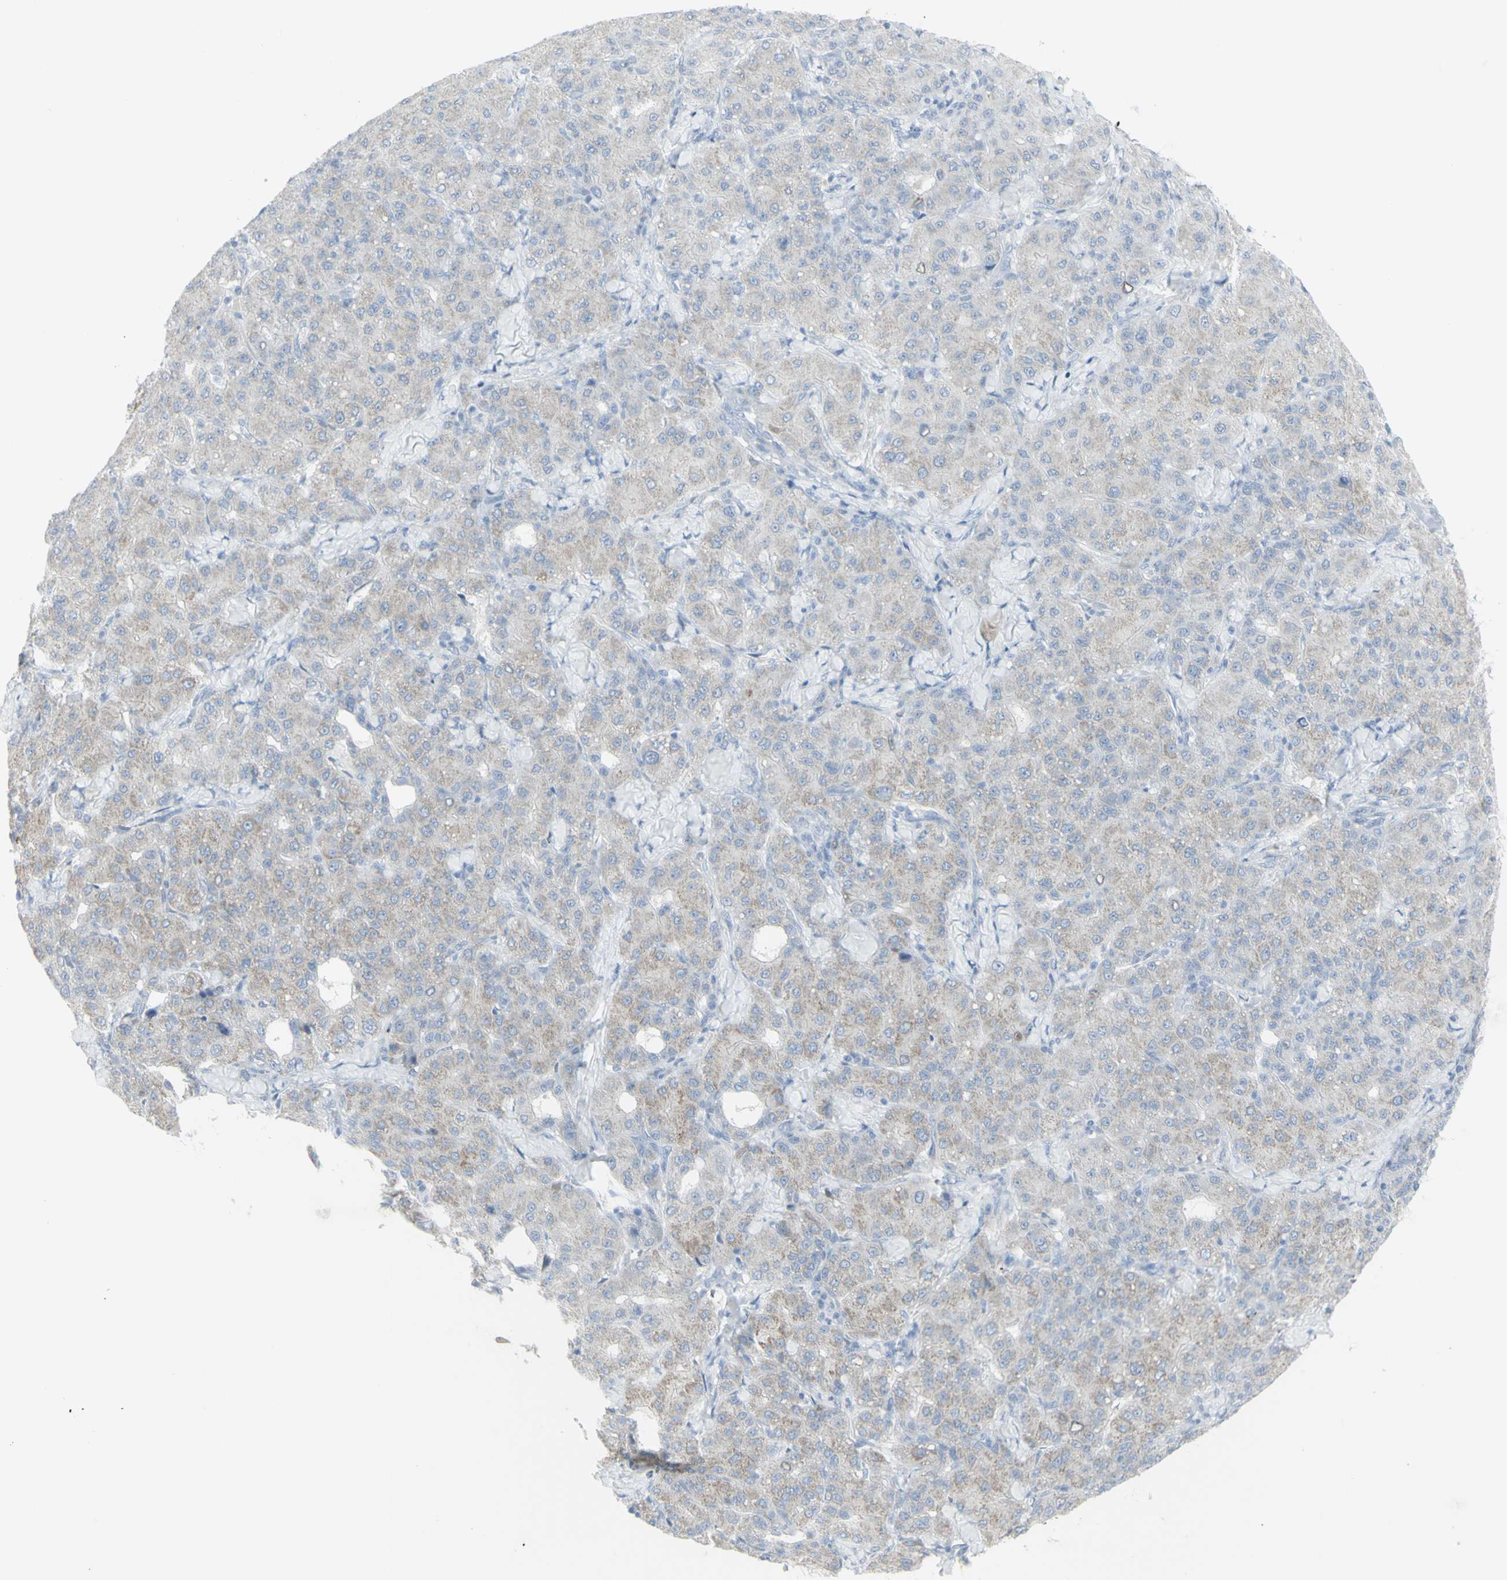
{"staining": {"intensity": "negative", "quantity": "none", "location": "none"}, "tissue": "liver cancer", "cell_type": "Tumor cells", "image_type": "cancer", "snomed": [{"axis": "morphology", "description": "Carcinoma, Hepatocellular, NOS"}, {"axis": "topography", "description": "Liver"}], "caption": "The micrograph demonstrates no staining of tumor cells in liver cancer.", "gene": "ENSG00000198211", "patient": {"sex": "male", "age": 65}}